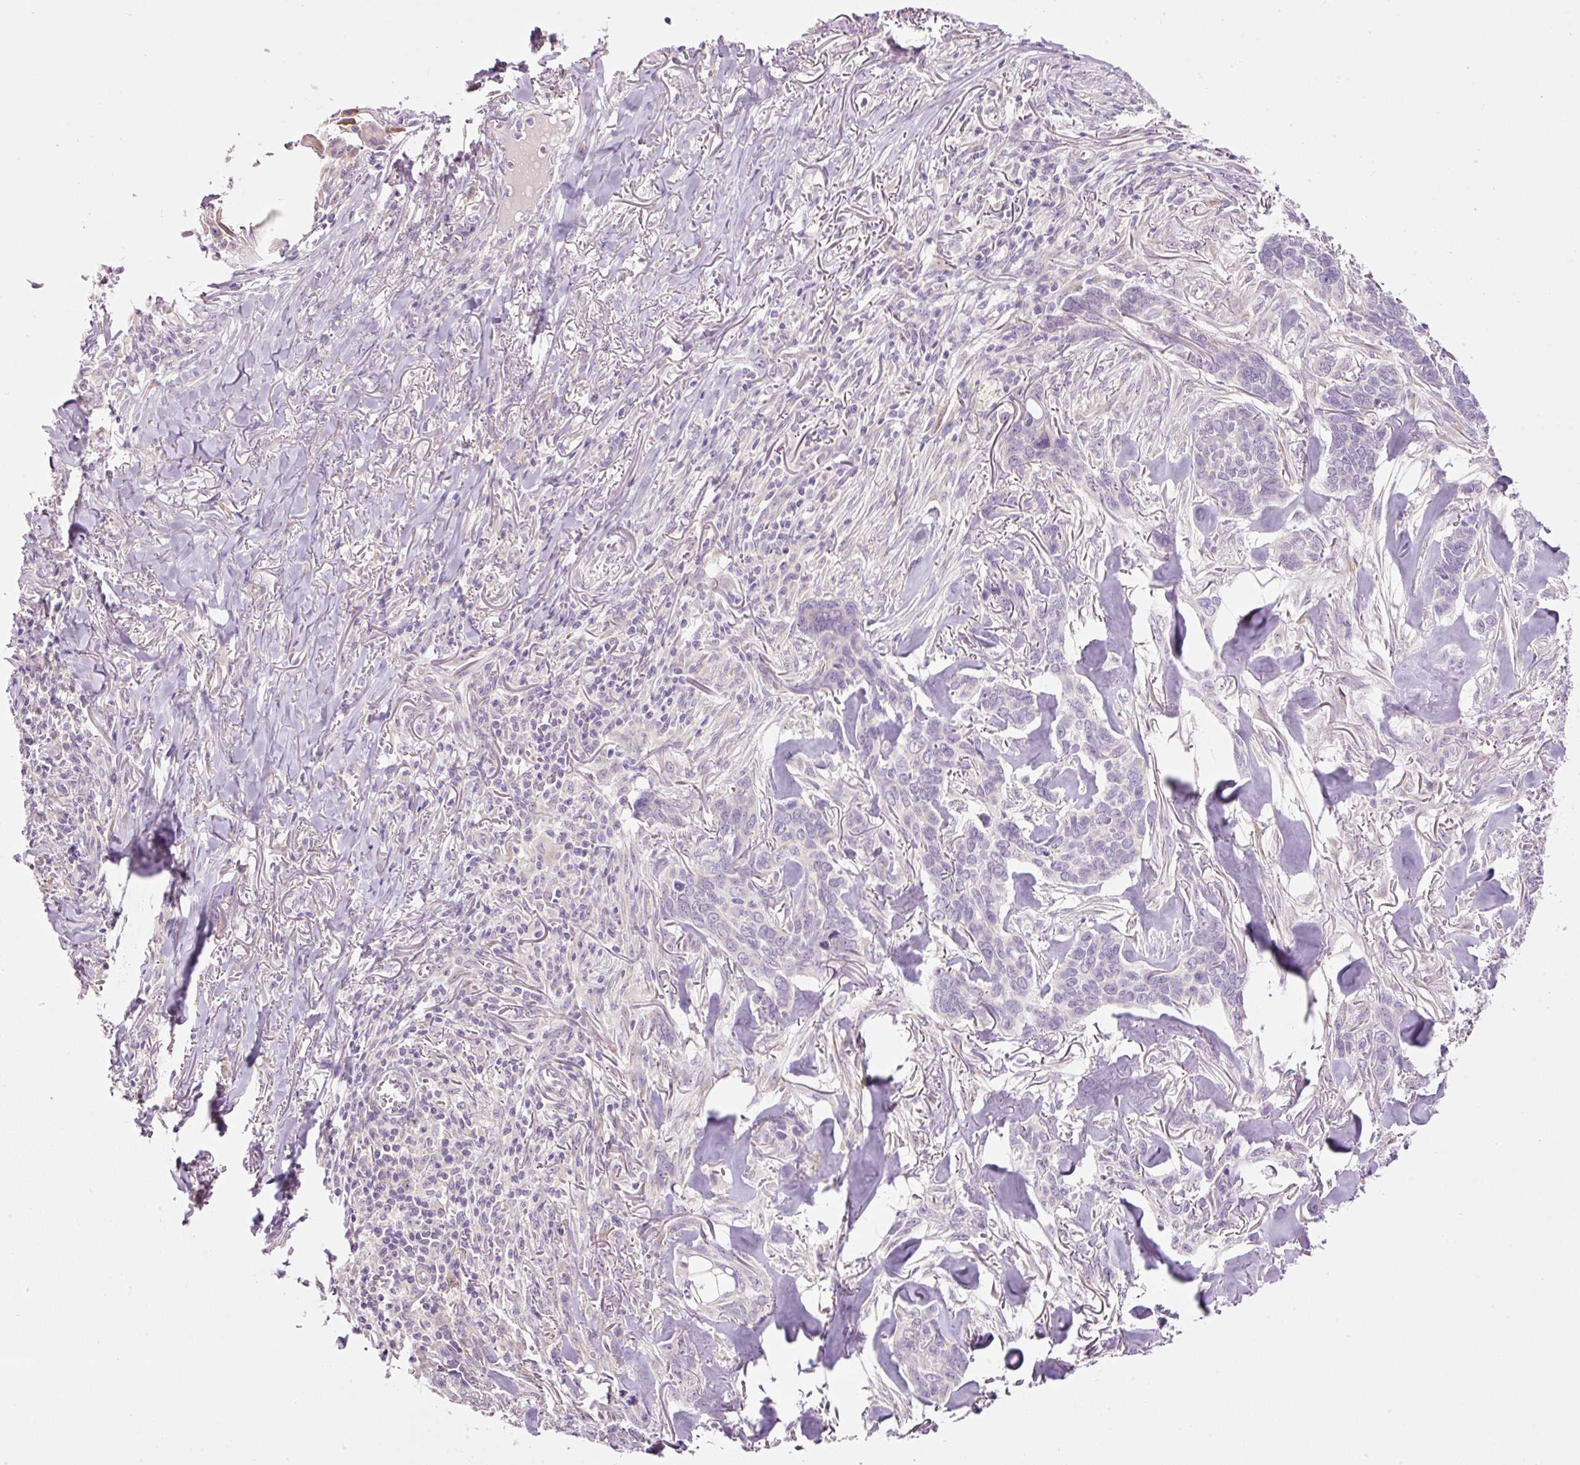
{"staining": {"intensity": "negative", "quantity": "none", "location": "none"}, "tissue": "skin cancer", "cell_type": "Tumor cells", "image_type": "cancer", "snomed": [{"axis": "morphology", "description": "Basal cell carcinoma"}, {"axis": "topography", "description": "Skin"}], "caption": "Protein analysis of skin cancer (basal cell carcinoma) displays no significant positivity in tumor cells.", "gene": "RSPO2", "patient": {"sex": "male", "age": 86}}